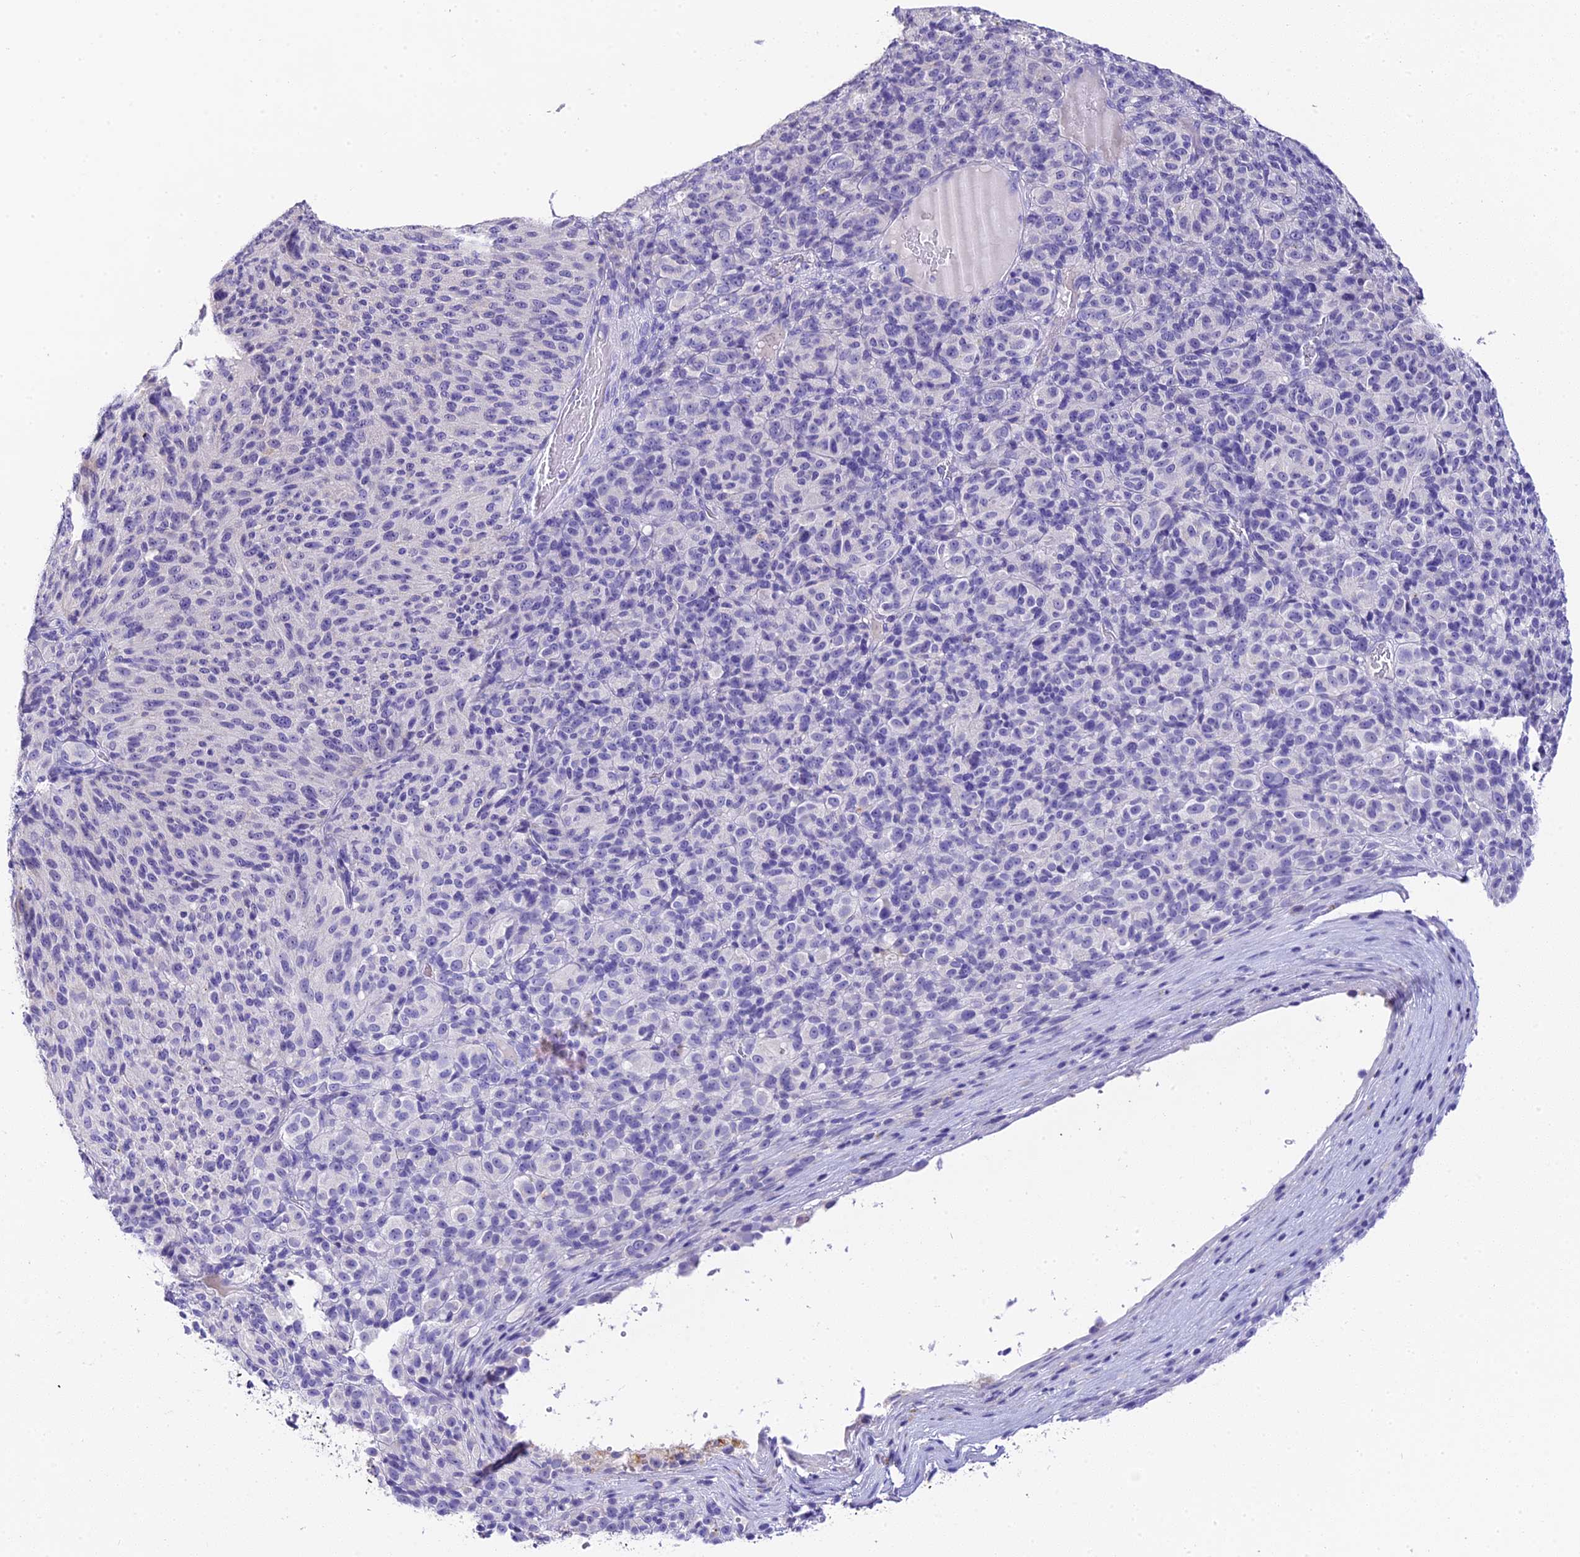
{"staining": {"intensity": "negative", "quantity": "none", "location": "none"}, "tissue": "melanoma", "cell_type": "Tumor cells", "image_type": "cancer", "snomed": [{"axis": "morphology", "description": "Malignant melanoma, Metastatic site"}, {"axis": "topography", "description": "Brain"}], "caption": "There is no significant staining in tumor cells of malignant melanoma (metastatic site). The staining was performed using DAB (3,3'-diaminobenzidine) to visualize the protein expression in brown, while the nuclei were stained in blue with hematoxylin (Magnification: 20x).", "gene": "C12orf29", "patient": {"sex": "female", "age": 56}}